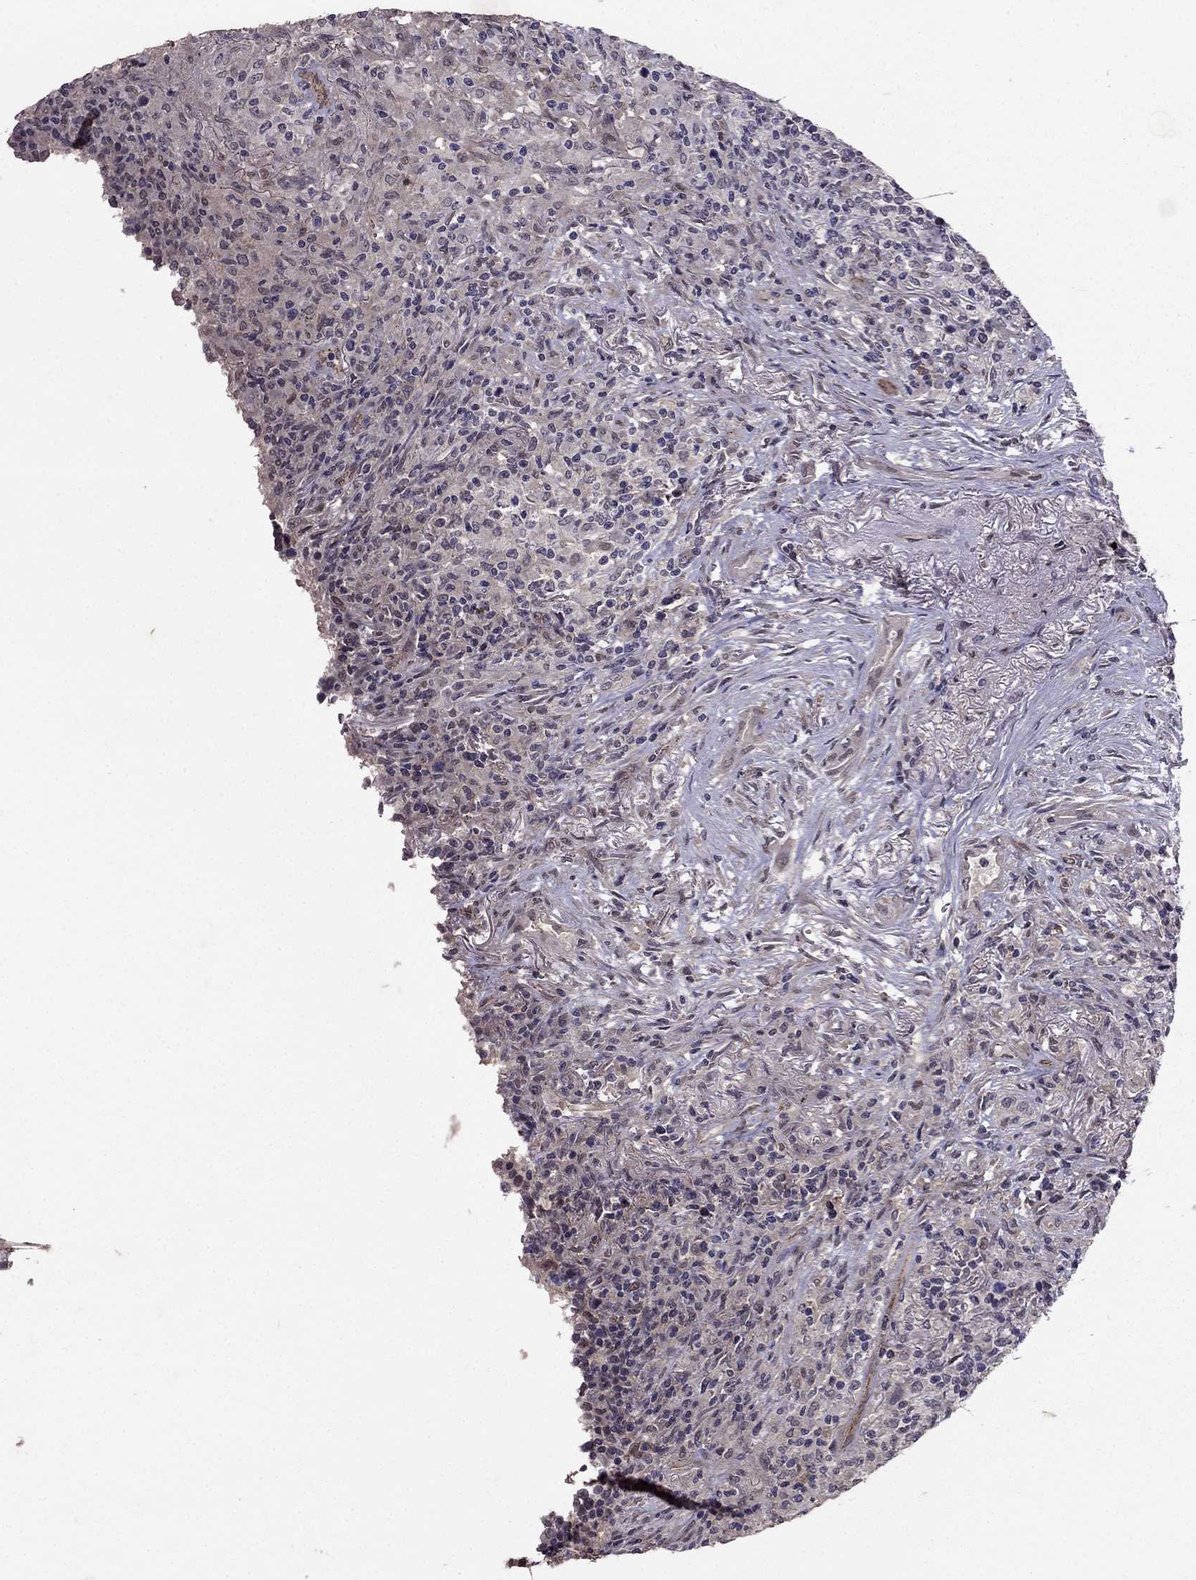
{"staining": {"intensity": "negative", "quantity": "none", "location": "none"}, "tissue": "lymphoma", "cell_type": "Tumor cells", "image_type": "cancer", "snomed": [{"axis": "morphology", "description": "Malignant lymphoma, non-Hodgkin's type, High grade"}, {"axis": "topography", "description": "Lung"}], "caption": "DAB (3,3'-diaminobenzidine) immunohistochemical staining of human high-grade malignant lymphoma, non-Hodgkin's type reveals no significant staining in tumor cells.", "gene": "RASIP1", "patient": {"sex": "male", "age": 79}}